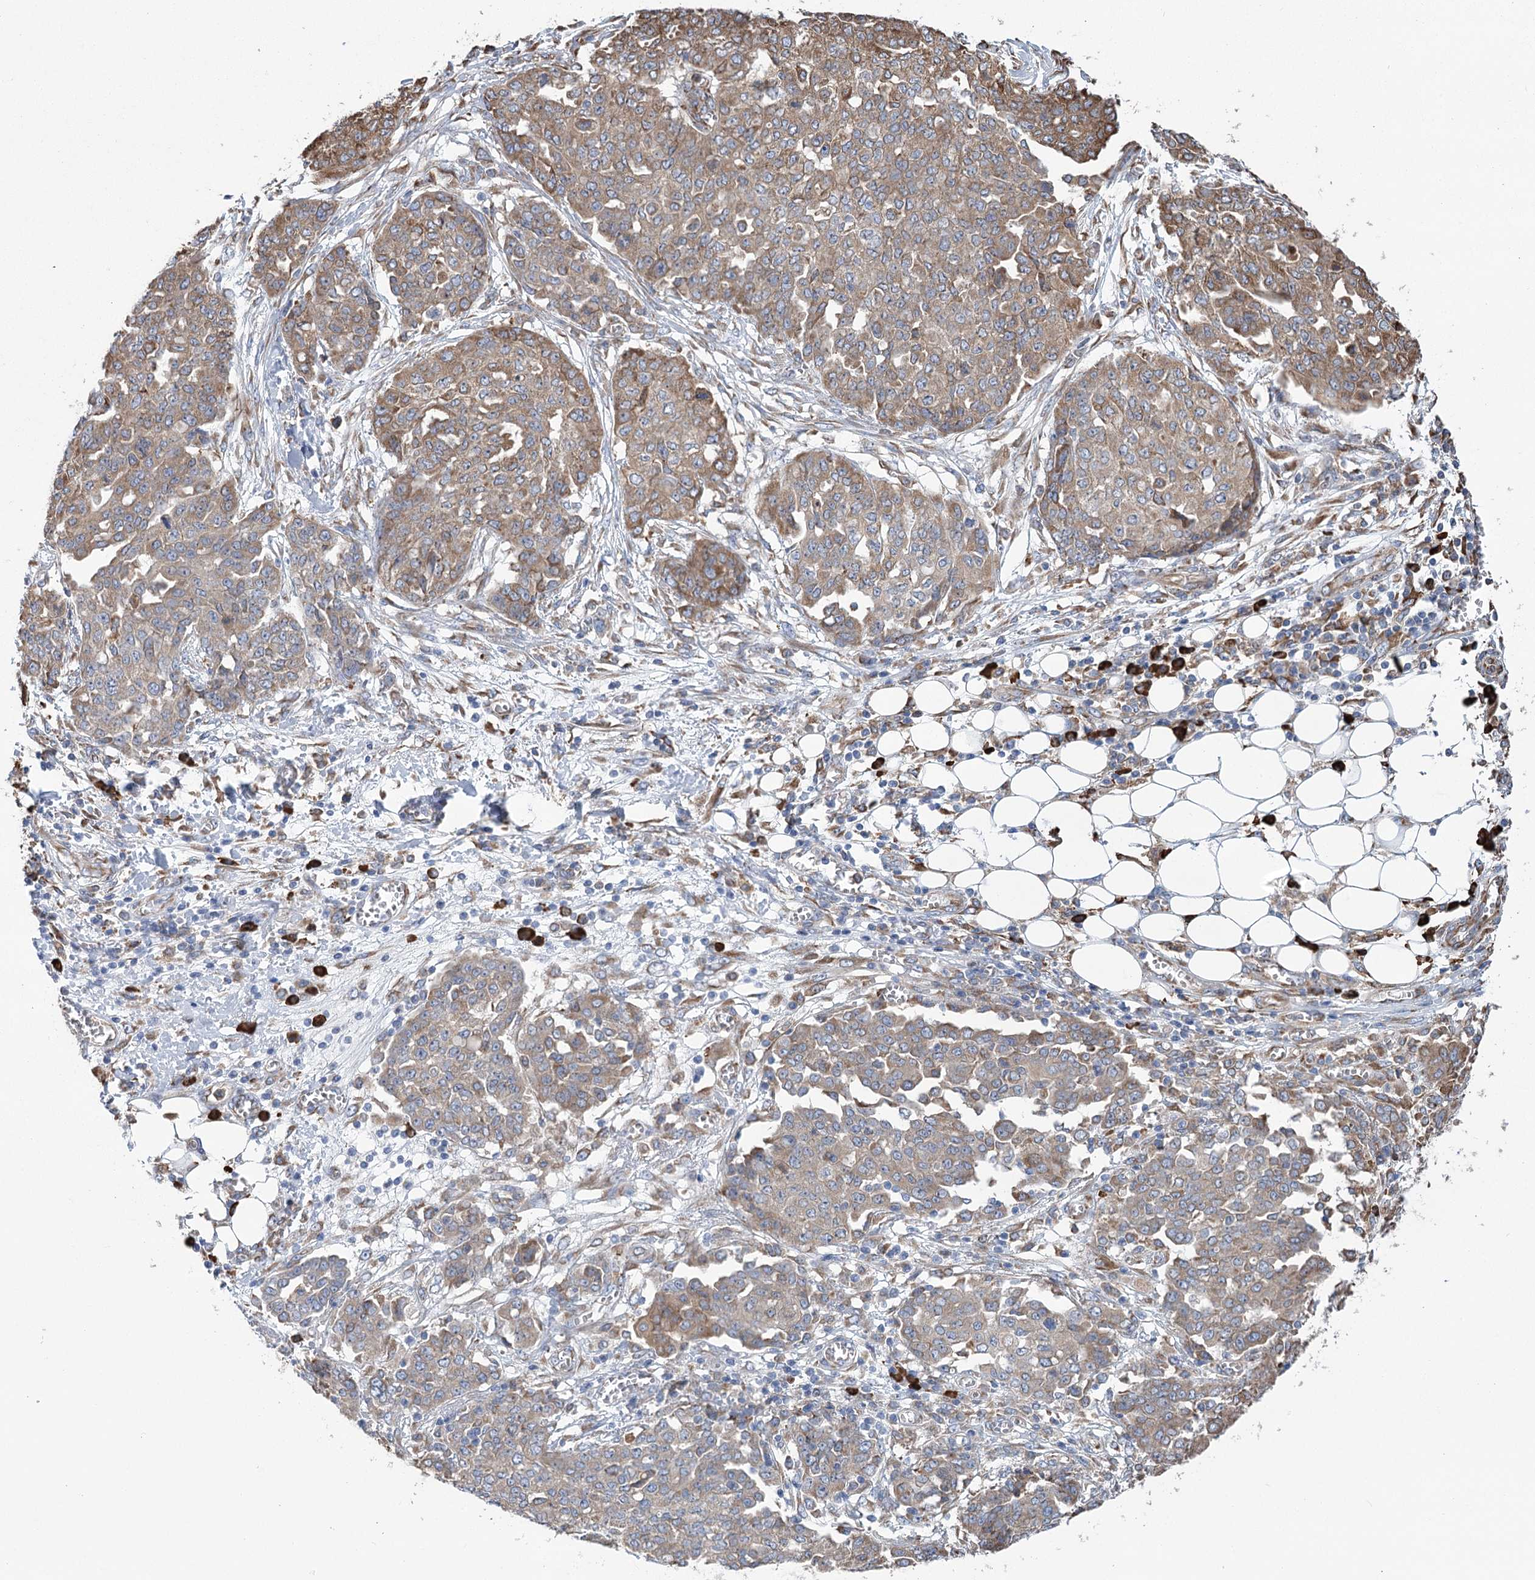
{"staining": {"intensity": "moderate", "quantity": "<25%", "location": "cytoplasmic/membranous"}, "tissue": "ovarian cancer", "cell_type": "Tumor cells", "image_type": "cancer", "snomed": [{"axis": "morphology", "description": "Cystadenocarcinoma, serous, NOS"}, {"axis": "topography", "description": "Soft tissue"}, {"axis": "topography", "description": "Ovary"}], "caption": "Human ovarian cancer (serous cystadenocarcinoma) stained with a brown dye displays moderate cytoplasmic/membranous positive staining in about <25% of tumor cells.", "gene": "METTL24", "patient": {"sex": "female", "age": 57}}